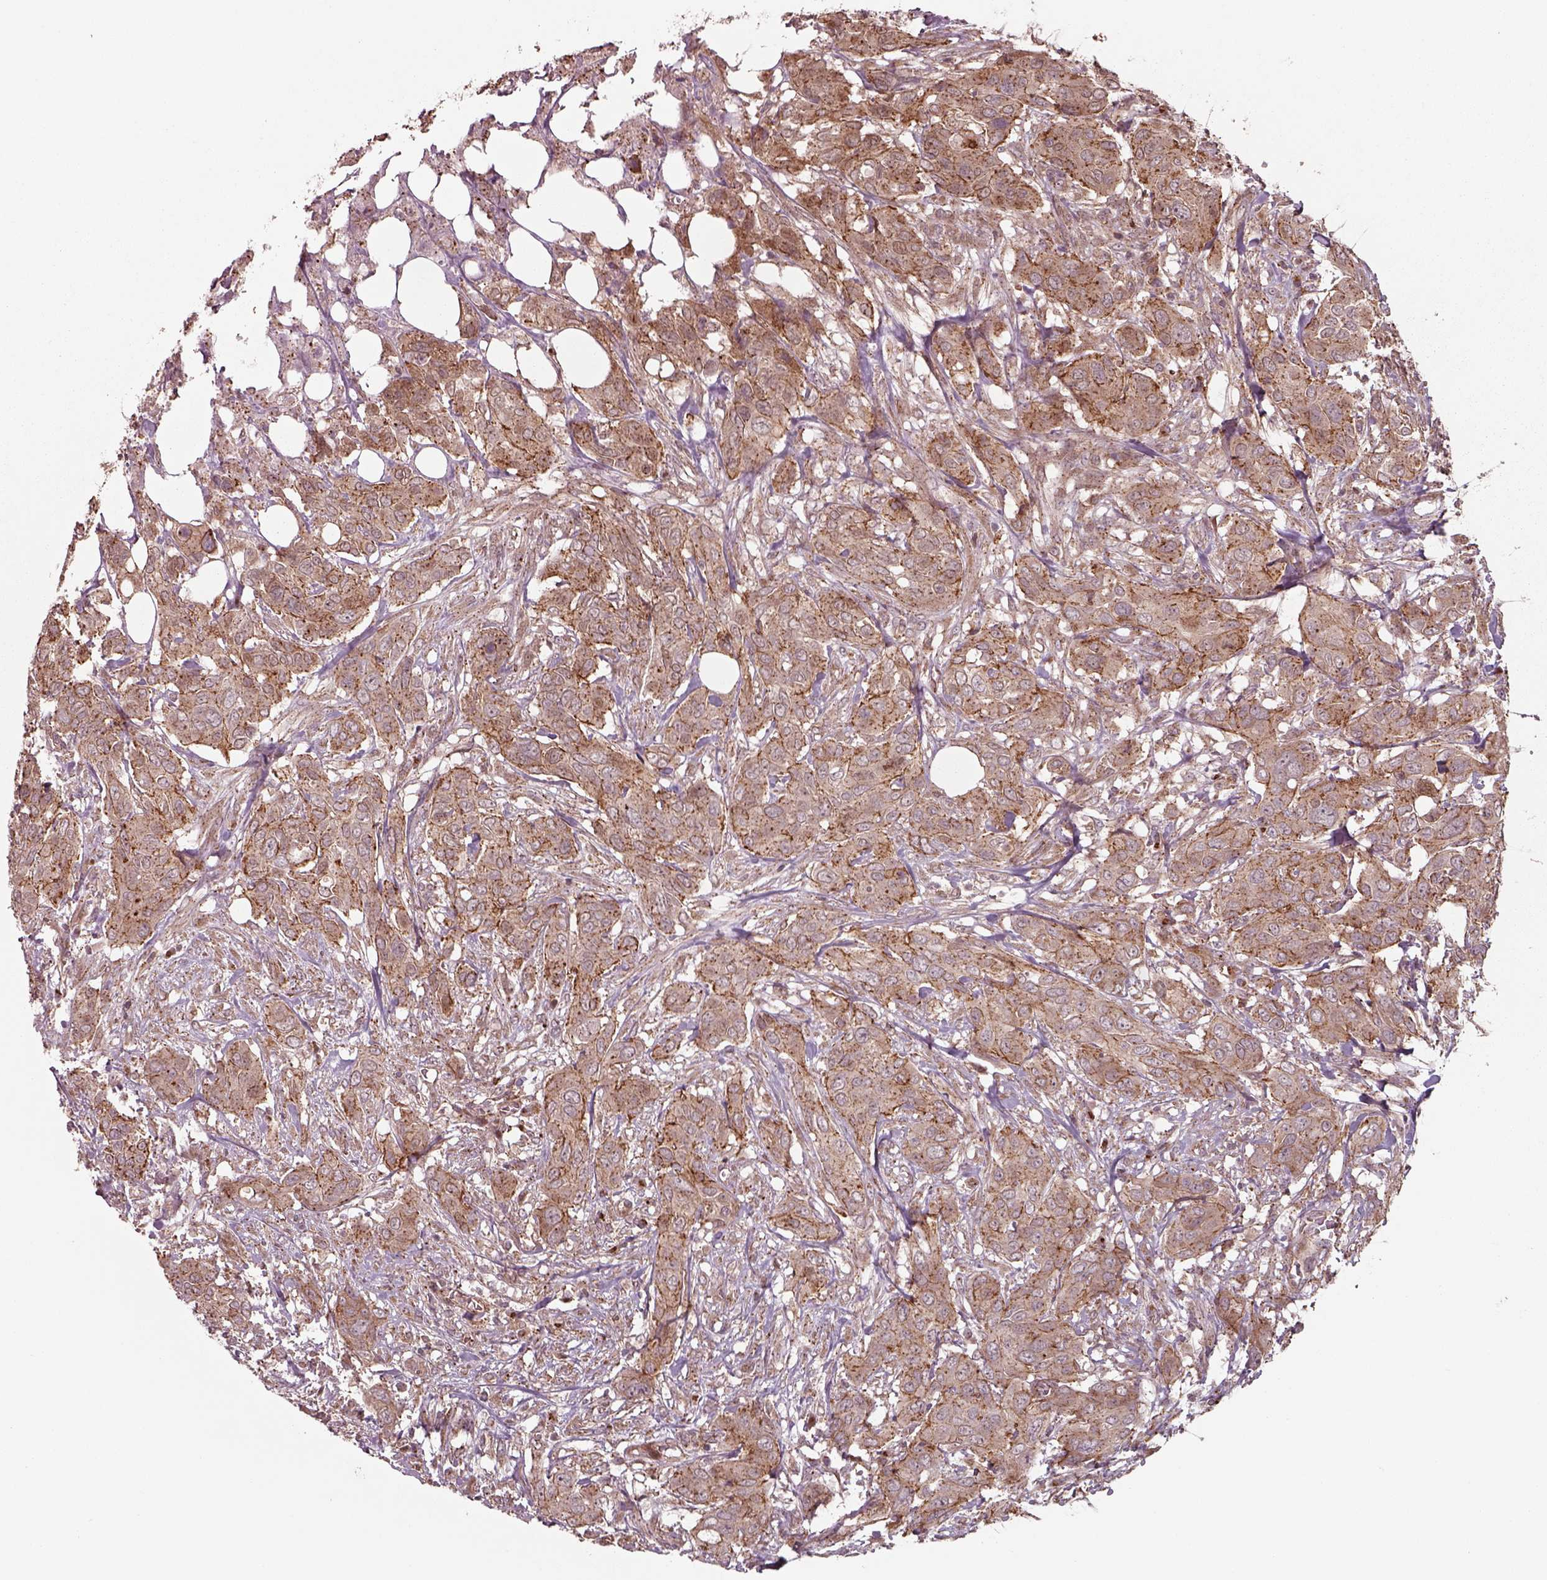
{"staining": {"intensity": "strong", "quantity": ">75%", "location": "cytoplasmic/membranous"}, "tissue": "urothelial cancer", "cell_type": "Tumor cells", "image_type": "cancer", "snomed": [{"axis": "morphology", "description": "Urothelial carcinoma, NOS"}, {"axis": "morphology", "description": "Urothelial carcinoma, High grade"}, {"axis": "topography", "description": "Urinary bladder"}], "caption": "Human urothelial cancer stained for a protein (brown) reveals strong cytoplasmic/membranous positive positivity in about >75% of tumor cells.", "gene": "CHMP3", "patient": {"sex": "male", "age": 63}}